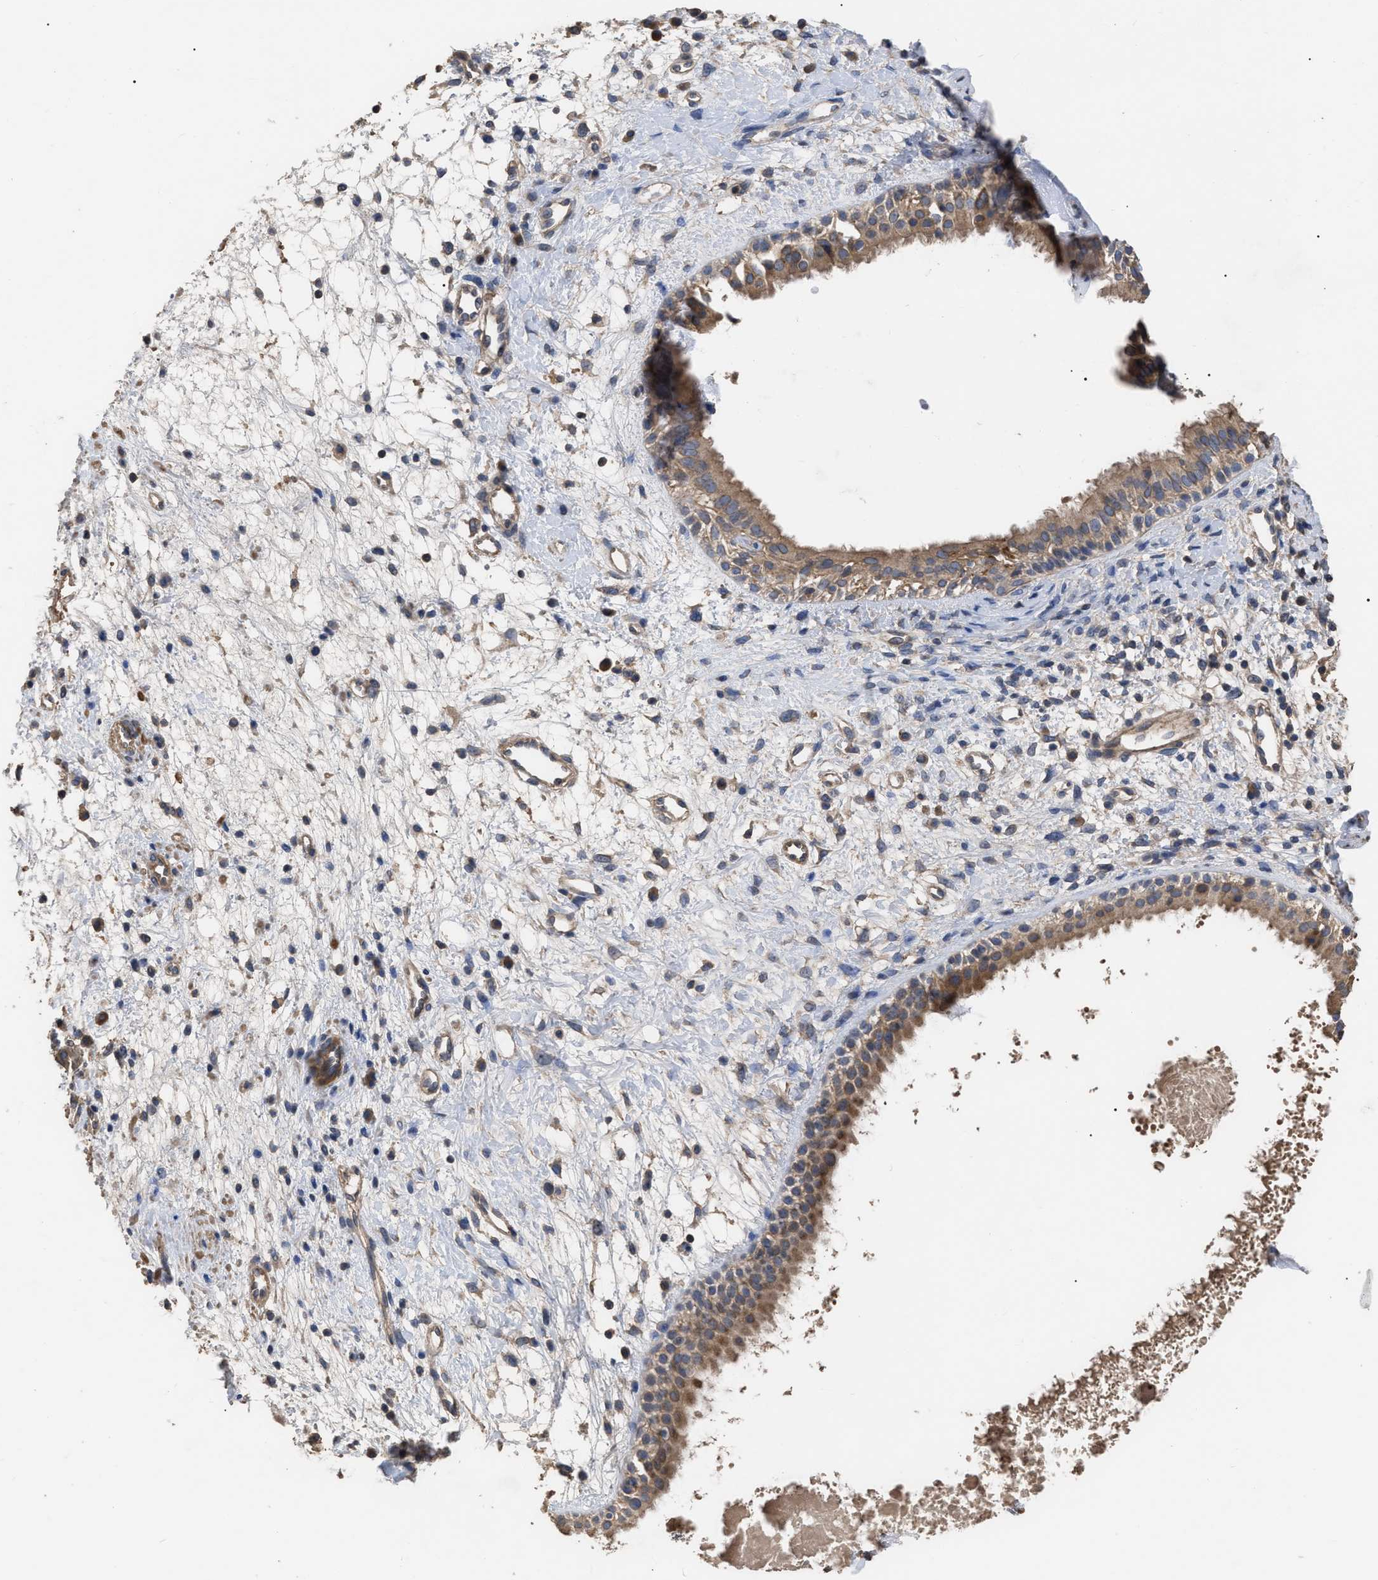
{"staining": {"intensity": "moderate", "quantity": ">75%", "location": "cytoplasmic/membranous"}, "tissue": "nasopharynx", "cell_type": "Respiratory epithelial cells", "image_type": "normal", "snomed": [{"axis": "morphology", "description": "Normal tissue, NOS"}, {"axis": "topography", "description": "Nasopharynx"}], "caption": "IHC (DAB) staining of unremarkable human nasopharynx demonstrates moderate cytoplasmic/membranous protein positivity in about >75% of respiratory epithelial cells.", "gene": "BTN2A1", "patient": {"sex": "male", "age": 22}}